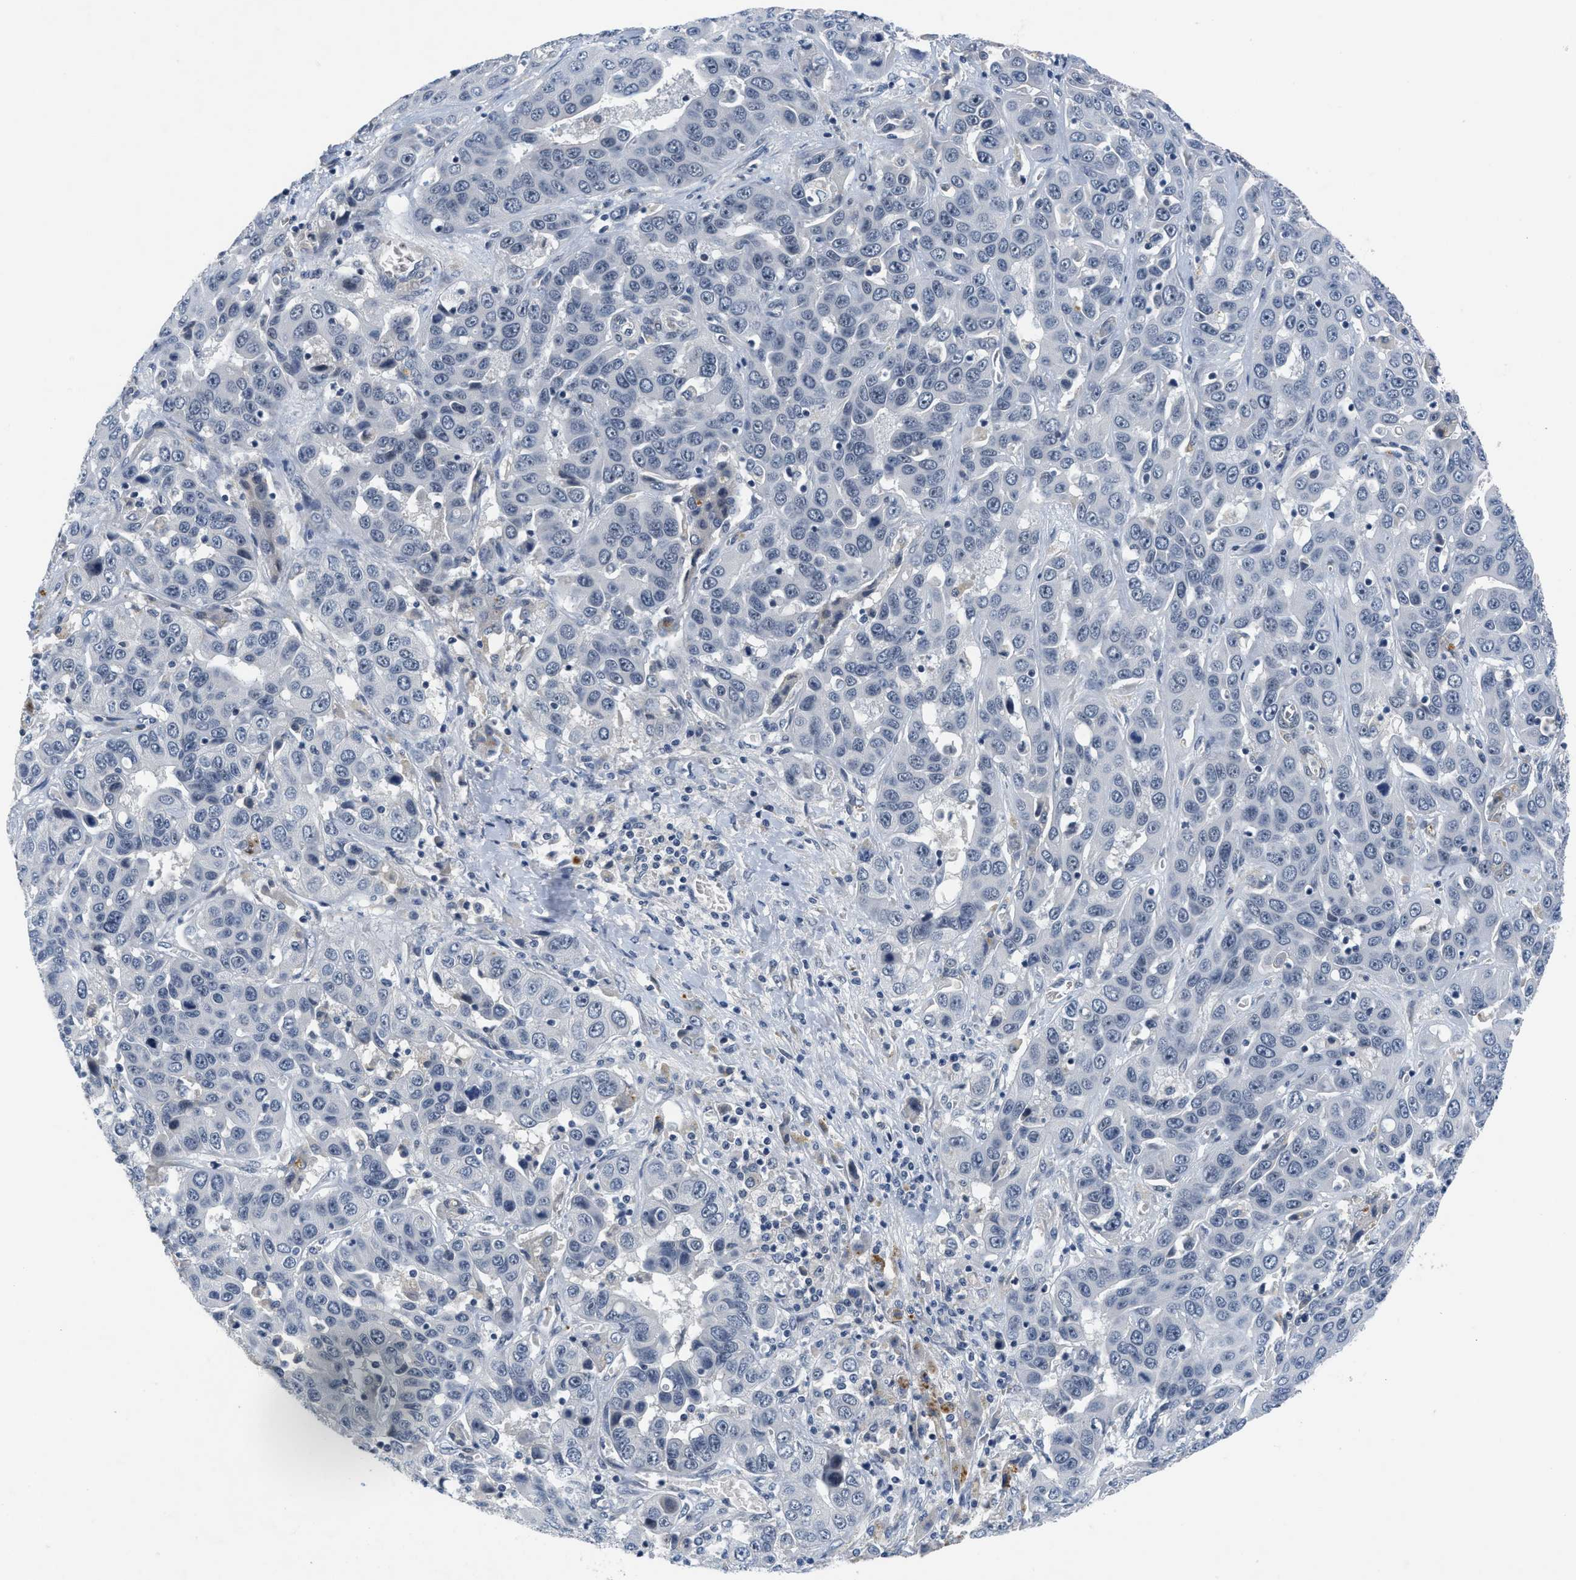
{"staining": {"intensity": "negative", "quantity": "none", "location": "none"}, "tissue": "liver cancer", "cell_type": "Tumor cells", "image_type": "cancer", "snomed": [{"axis": "morphology", "description": "Cholangiocarcinoma"}, {"axis": "topography", "description": "Liver"}], "caption": "DAB (3,3'-diaminobenzidine) immunohistochemical staining of human cholangiocarcinoma (liver) shows no significant expression in tumor cells.", "gene": "MZF1", "patient": {"sex": "female", "age": 52}}